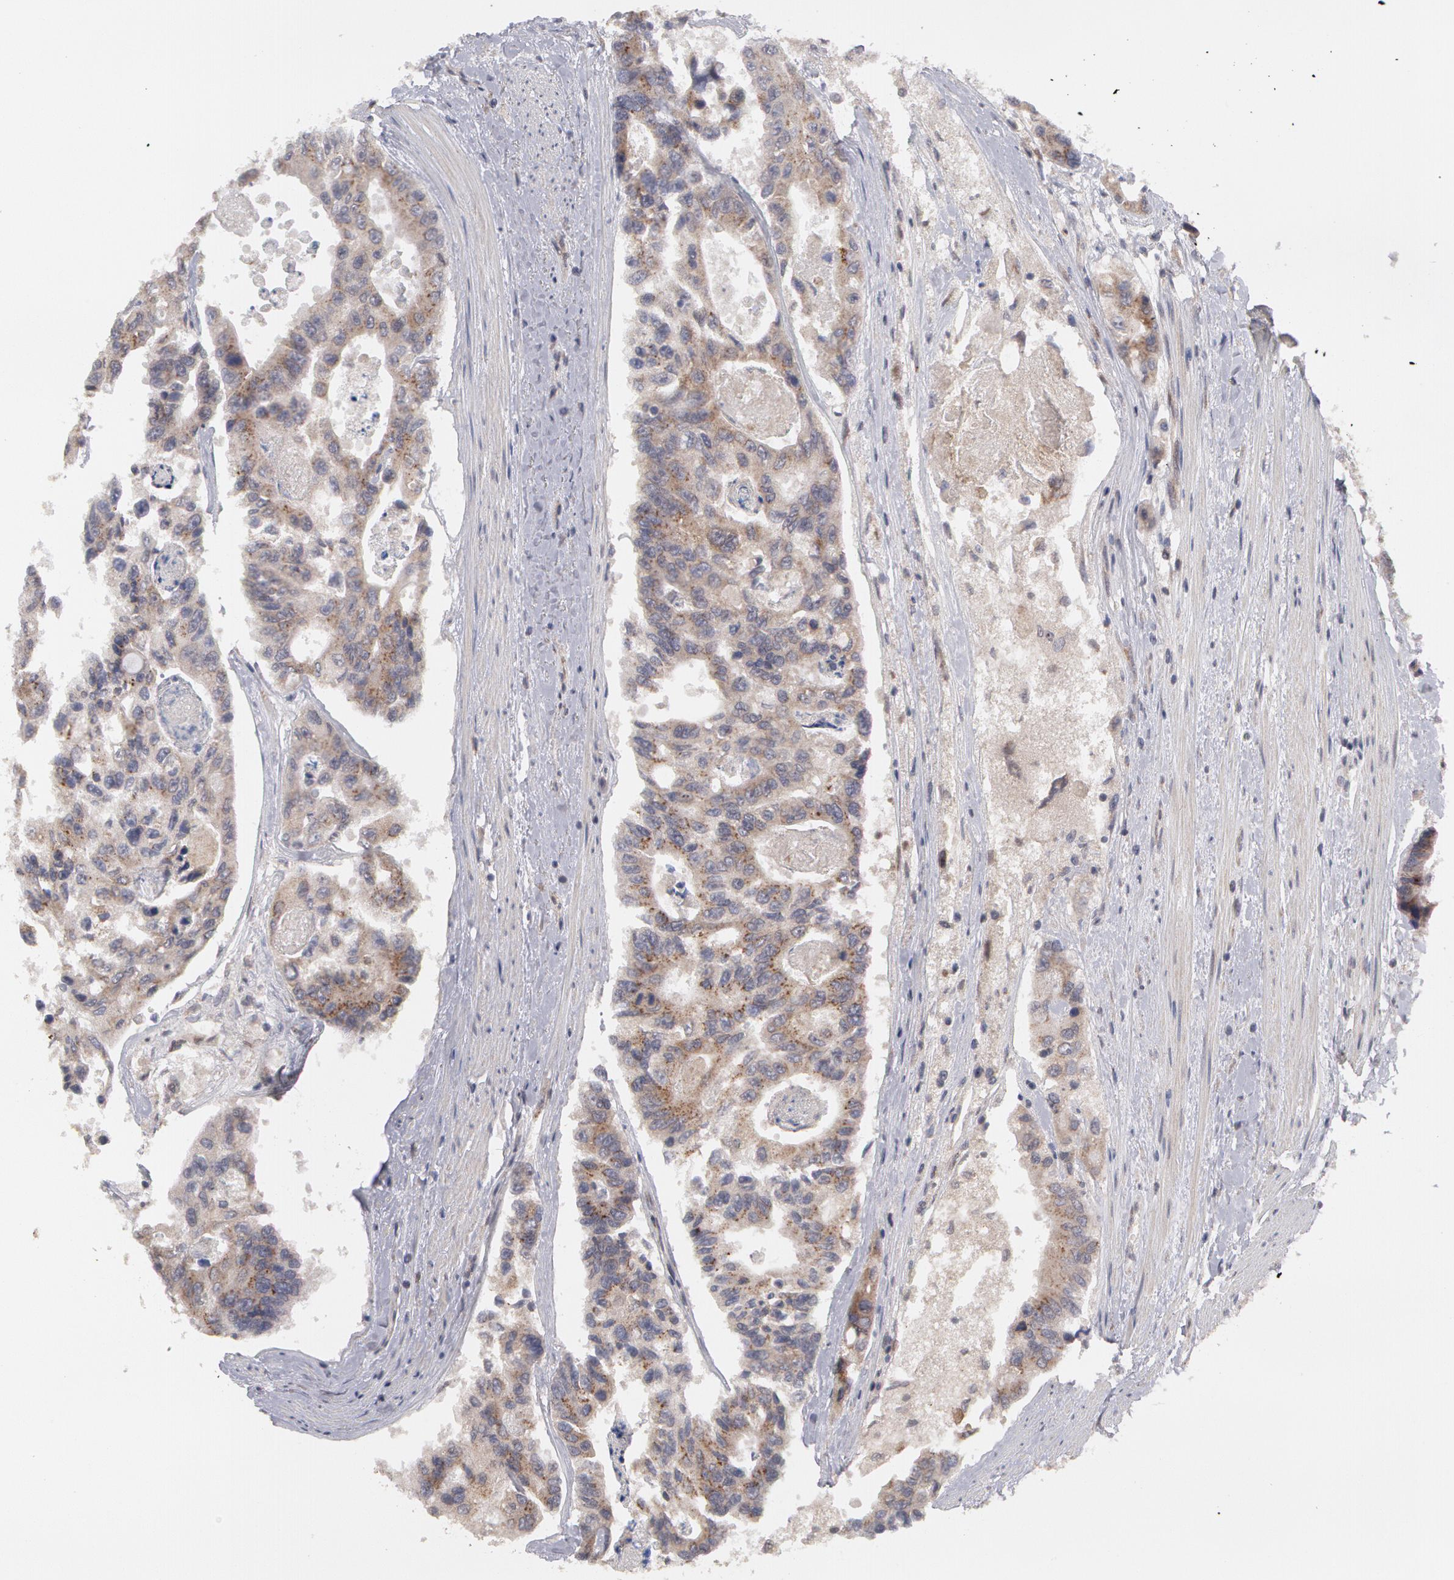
{"staining": {"intensity": "negative", "quantity": "none", "location": "none"}, "tissue": "colorectal cancer", "cell_type": "Tumor cells", "image_type": "cancer", "snomed": [{"axis": "morphology", "description": "Adenocarcinoma, NOS"}, {"axis": "topography", "description": "Colon"}], "caption": "Immunohistochemistry micrograph of neoplastic tissue: human colorectal cancer (adenocarcinoma) stained with DAB (3,3'-diaminobenzidine) reveals no significant protein staining in tumor cells.", "gene": "STX5", "patient": {"sex": "female", "age": 86}}